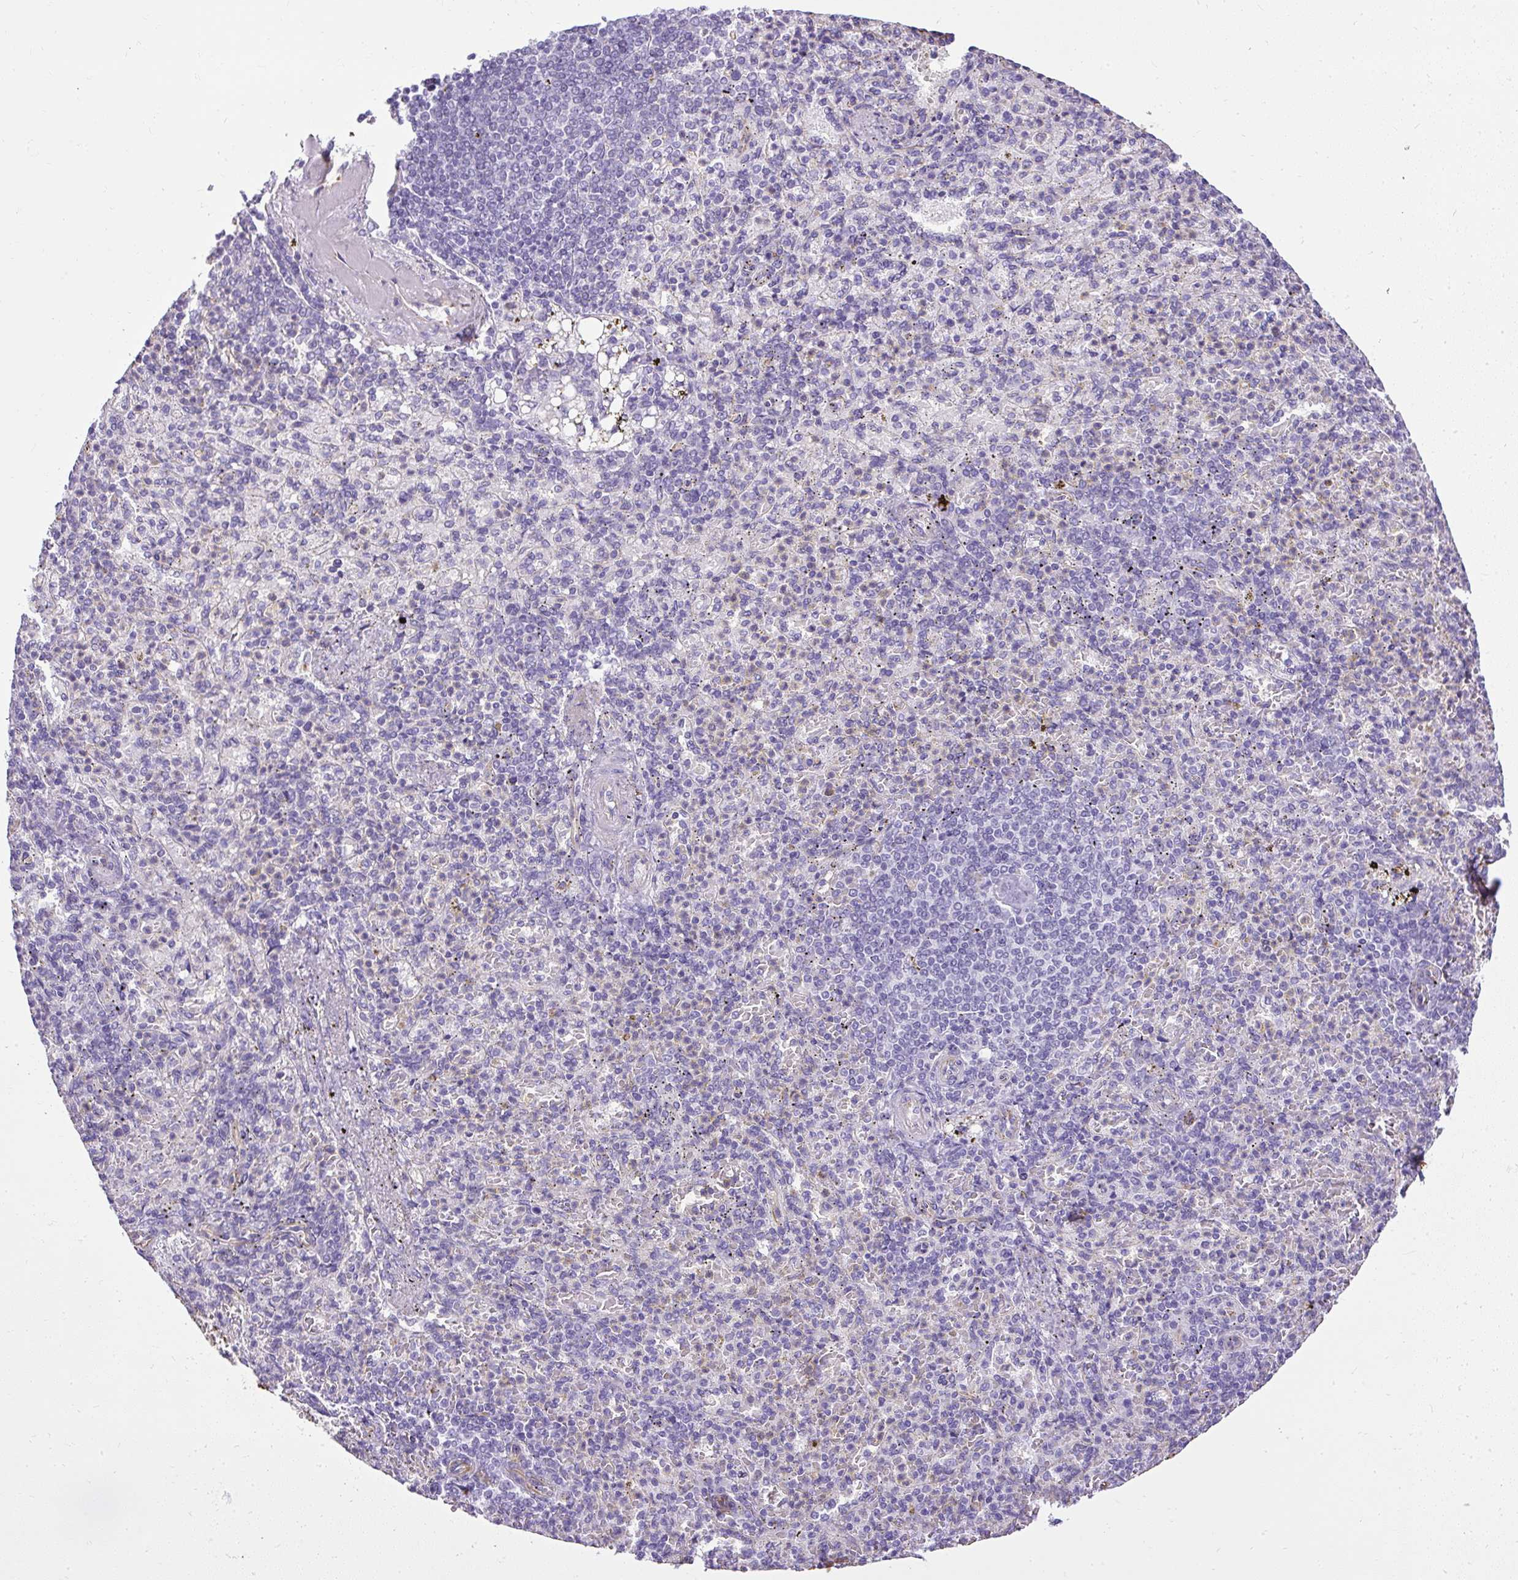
{"staining": {"intensity": "negative", "quantity": "none", "location": "none"}, "tissue": "spleen", "cell_type": "Cells in red pulp", "image_type": "normal", "snomed": [{"axis": "morphology", "description": "Normal tissue, NOS"}, {"axis": "topography", "description": "Spleen"}], "caption": "Immunohistochemistry (IHC) photomicrograph of normal human spleen stained for a protein (brown), which demonstrates no positivity in cells in red pulp.", "gene": "PLS1", "patient": {"sex": "female", "age": 74}}